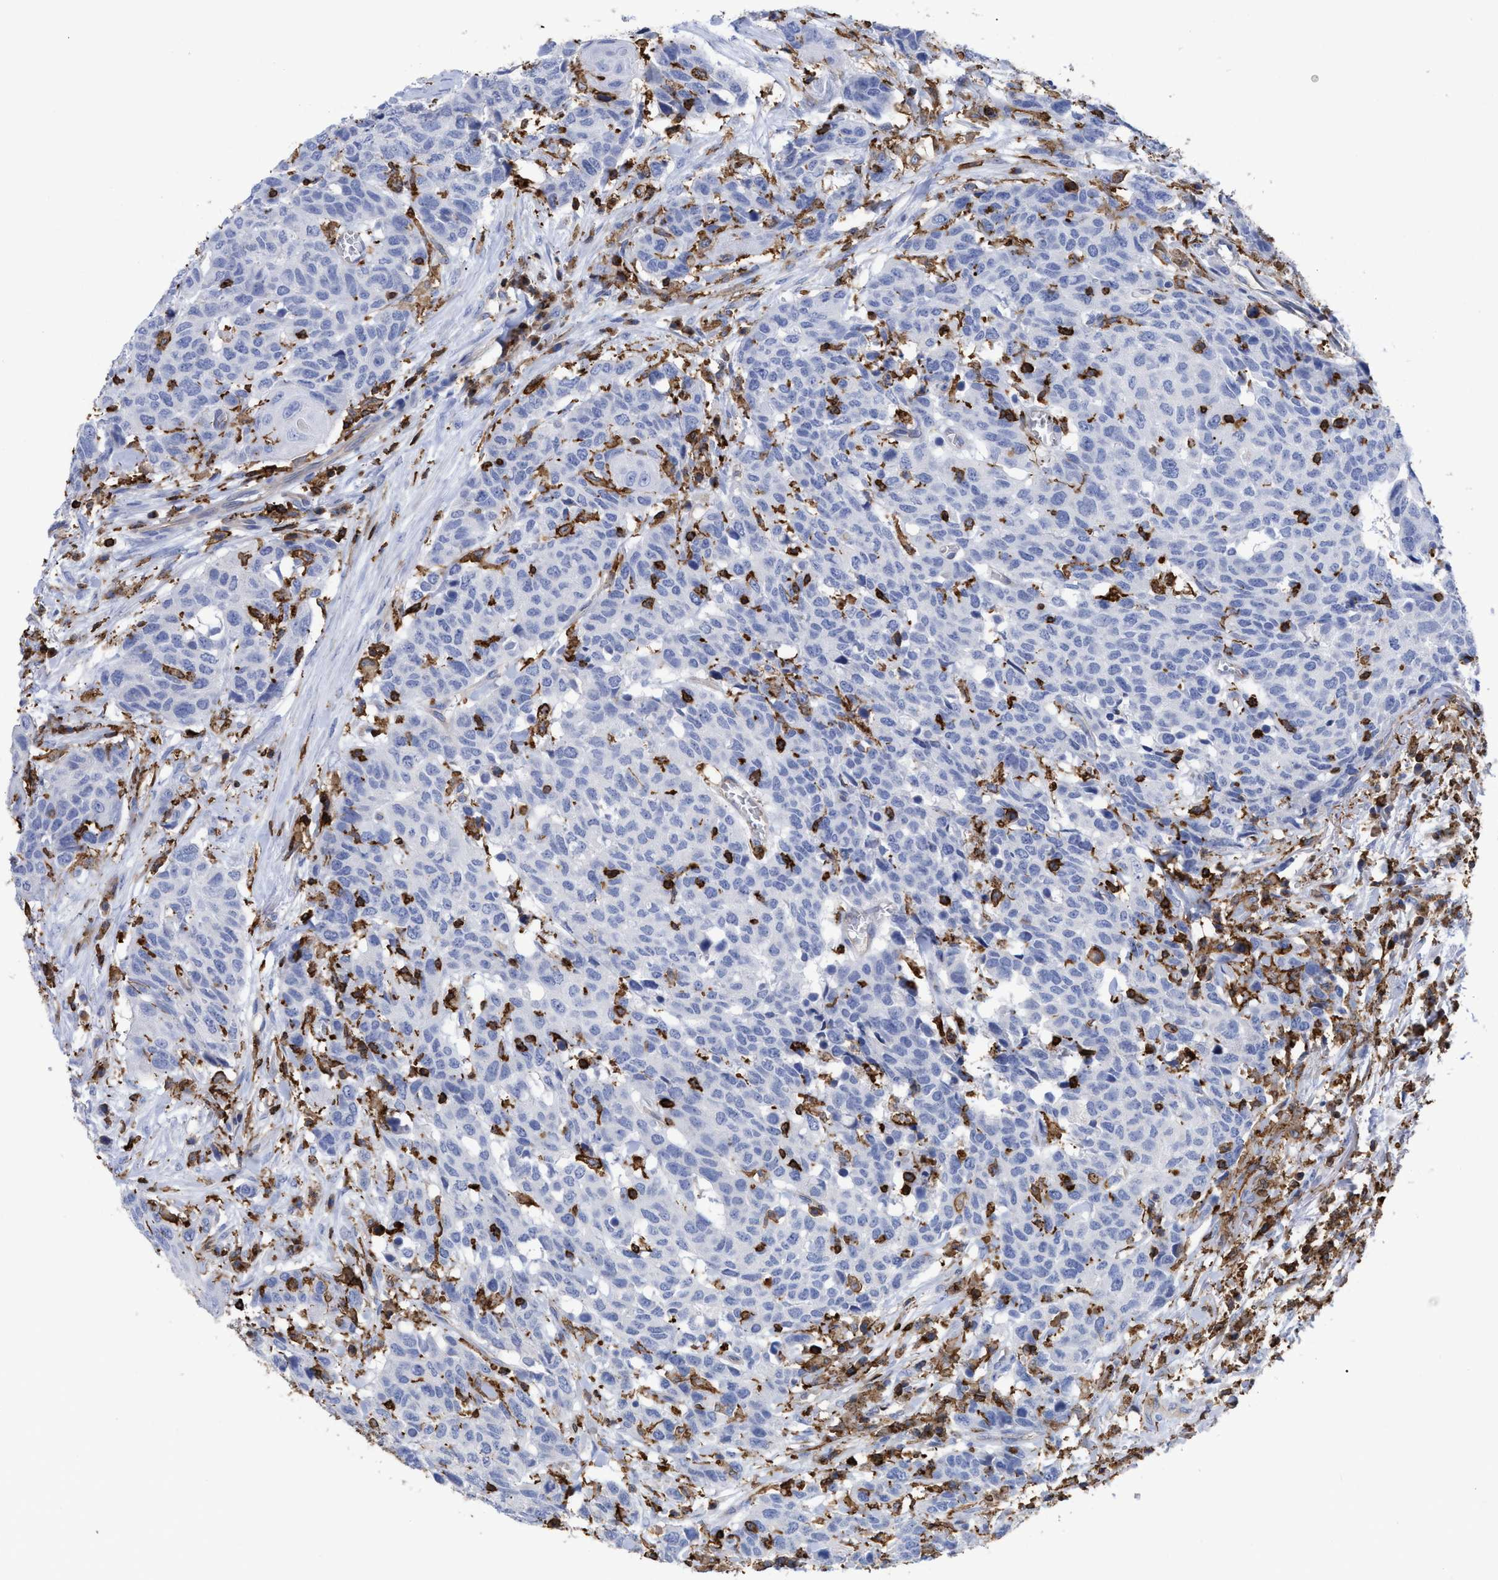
{"staining": {"intensity": "negative", "quantity": "none", "location": "none"}, "tissue": "head and neck cancer", "cell_type": "Tumor cells", "image_type": "cancer", "snomed": [{"axis": "morphology", "description": "Squamous cell carcinoma, NOS"}, {"axis": "topography", "description": "Head-Neck"}], "caption": "This is an immunohistochemistry image of head and neck cancer (squamous cell carcinoma). There is no staining in tumor cells.", "gene": "HCLS1", "patient": {"sex": "male", "age": 66}}